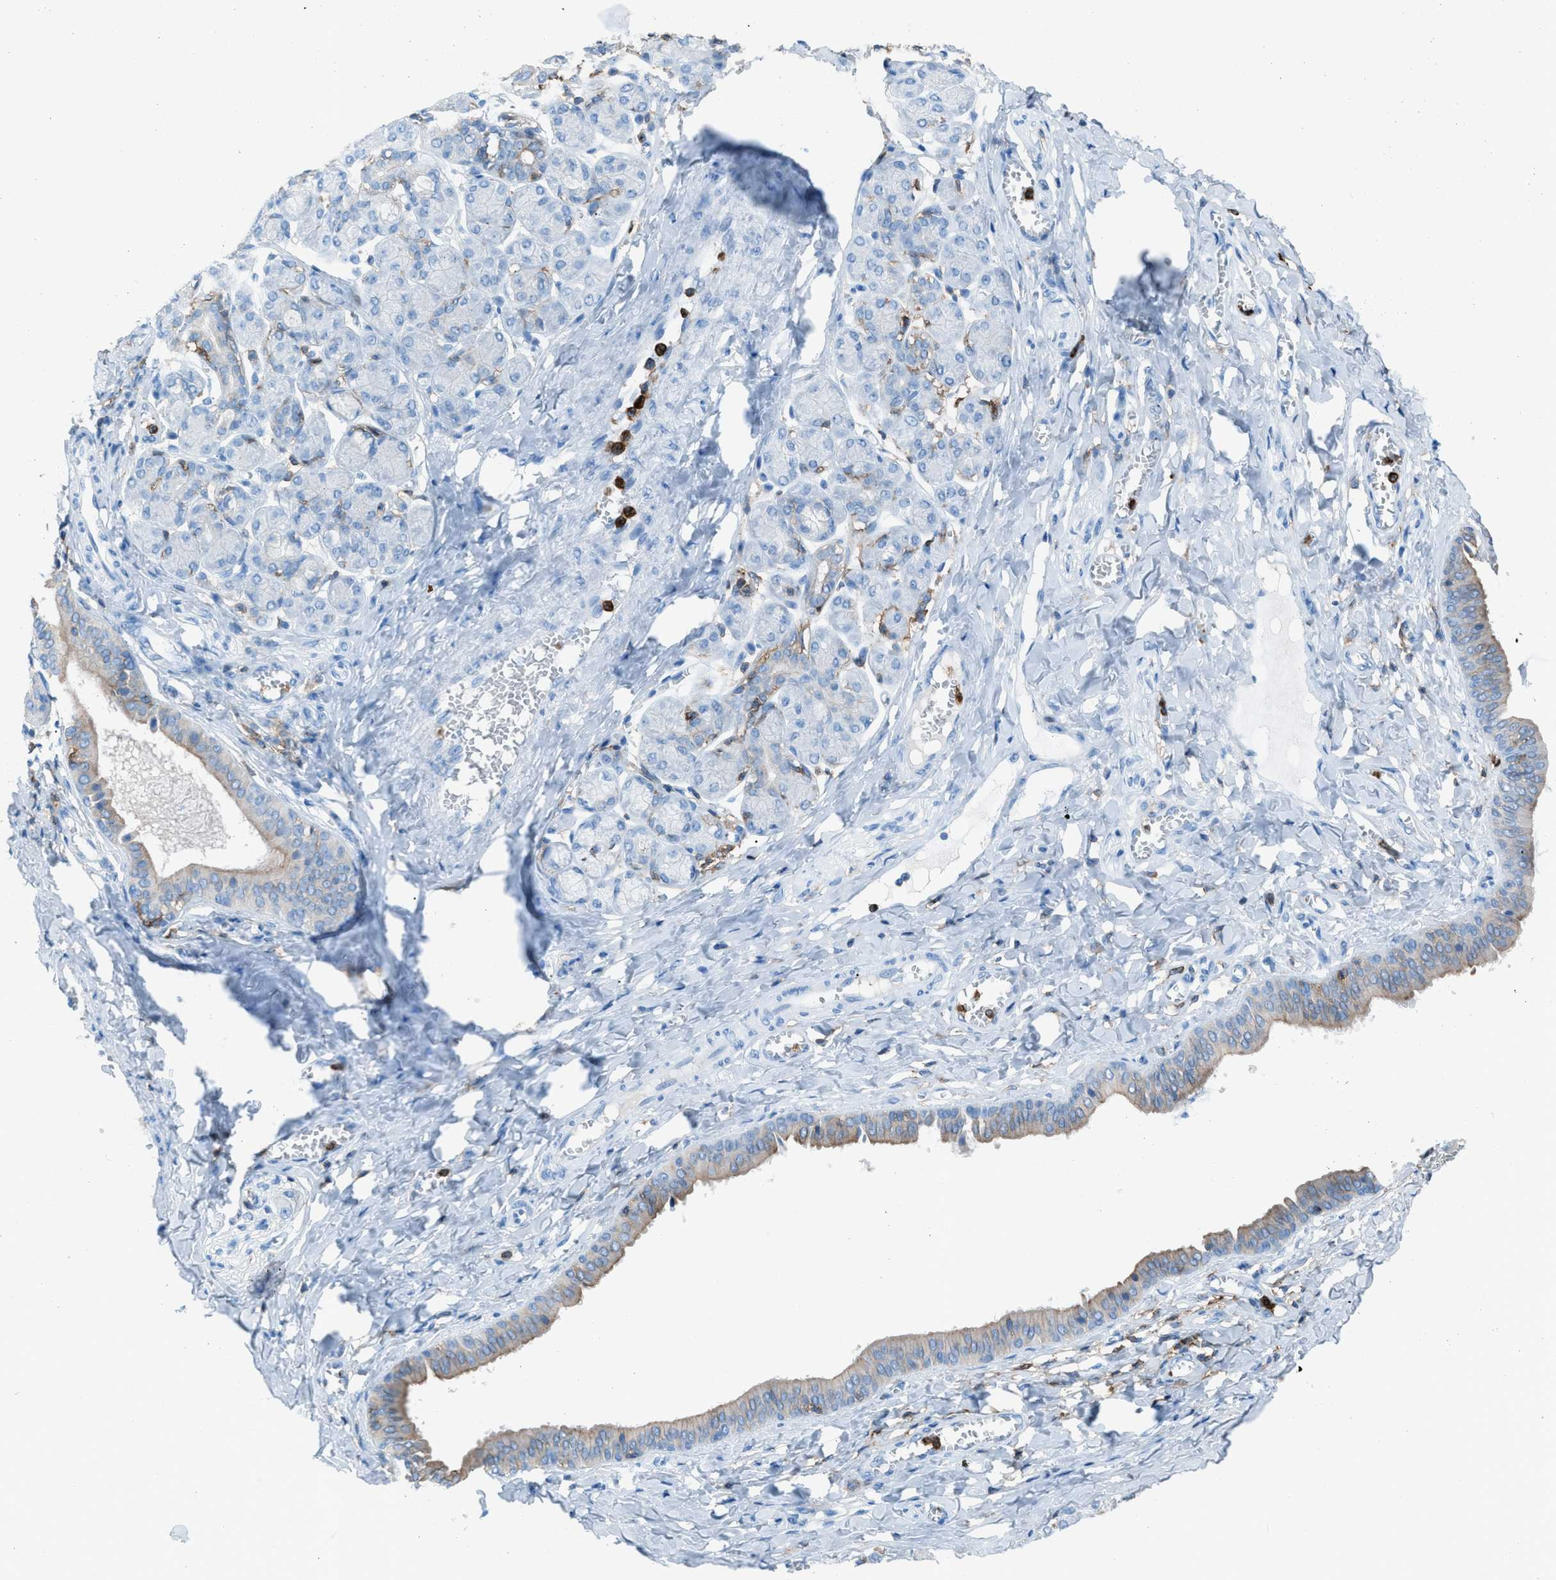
{"staining": {"intensity": "negative", "quantity": "none", "location": "none"}, "tissue": "salivary gland", "cell_type": "Glandular cells", "image_type": "normal", "snomed": [{"axis": "morphology", "description": "Normal tissue, NOS"}, {"axis": "morphology", "description": "Inflammation, NOS"}, {"axis": "topography", "description": "Lymph node"}, {"axis": "topography", "description": "Salivary gland"}], "caption": "Immunohistochemistry (IHC) photomicrograph of normal salivary gland: human salivary gland stained with DAB (3,3'-diaminobenzidine) reveals no significant protein positivity in glandular cells.", "gene": "ITGB2", "patient": {"sex": "male", "age": 3}}